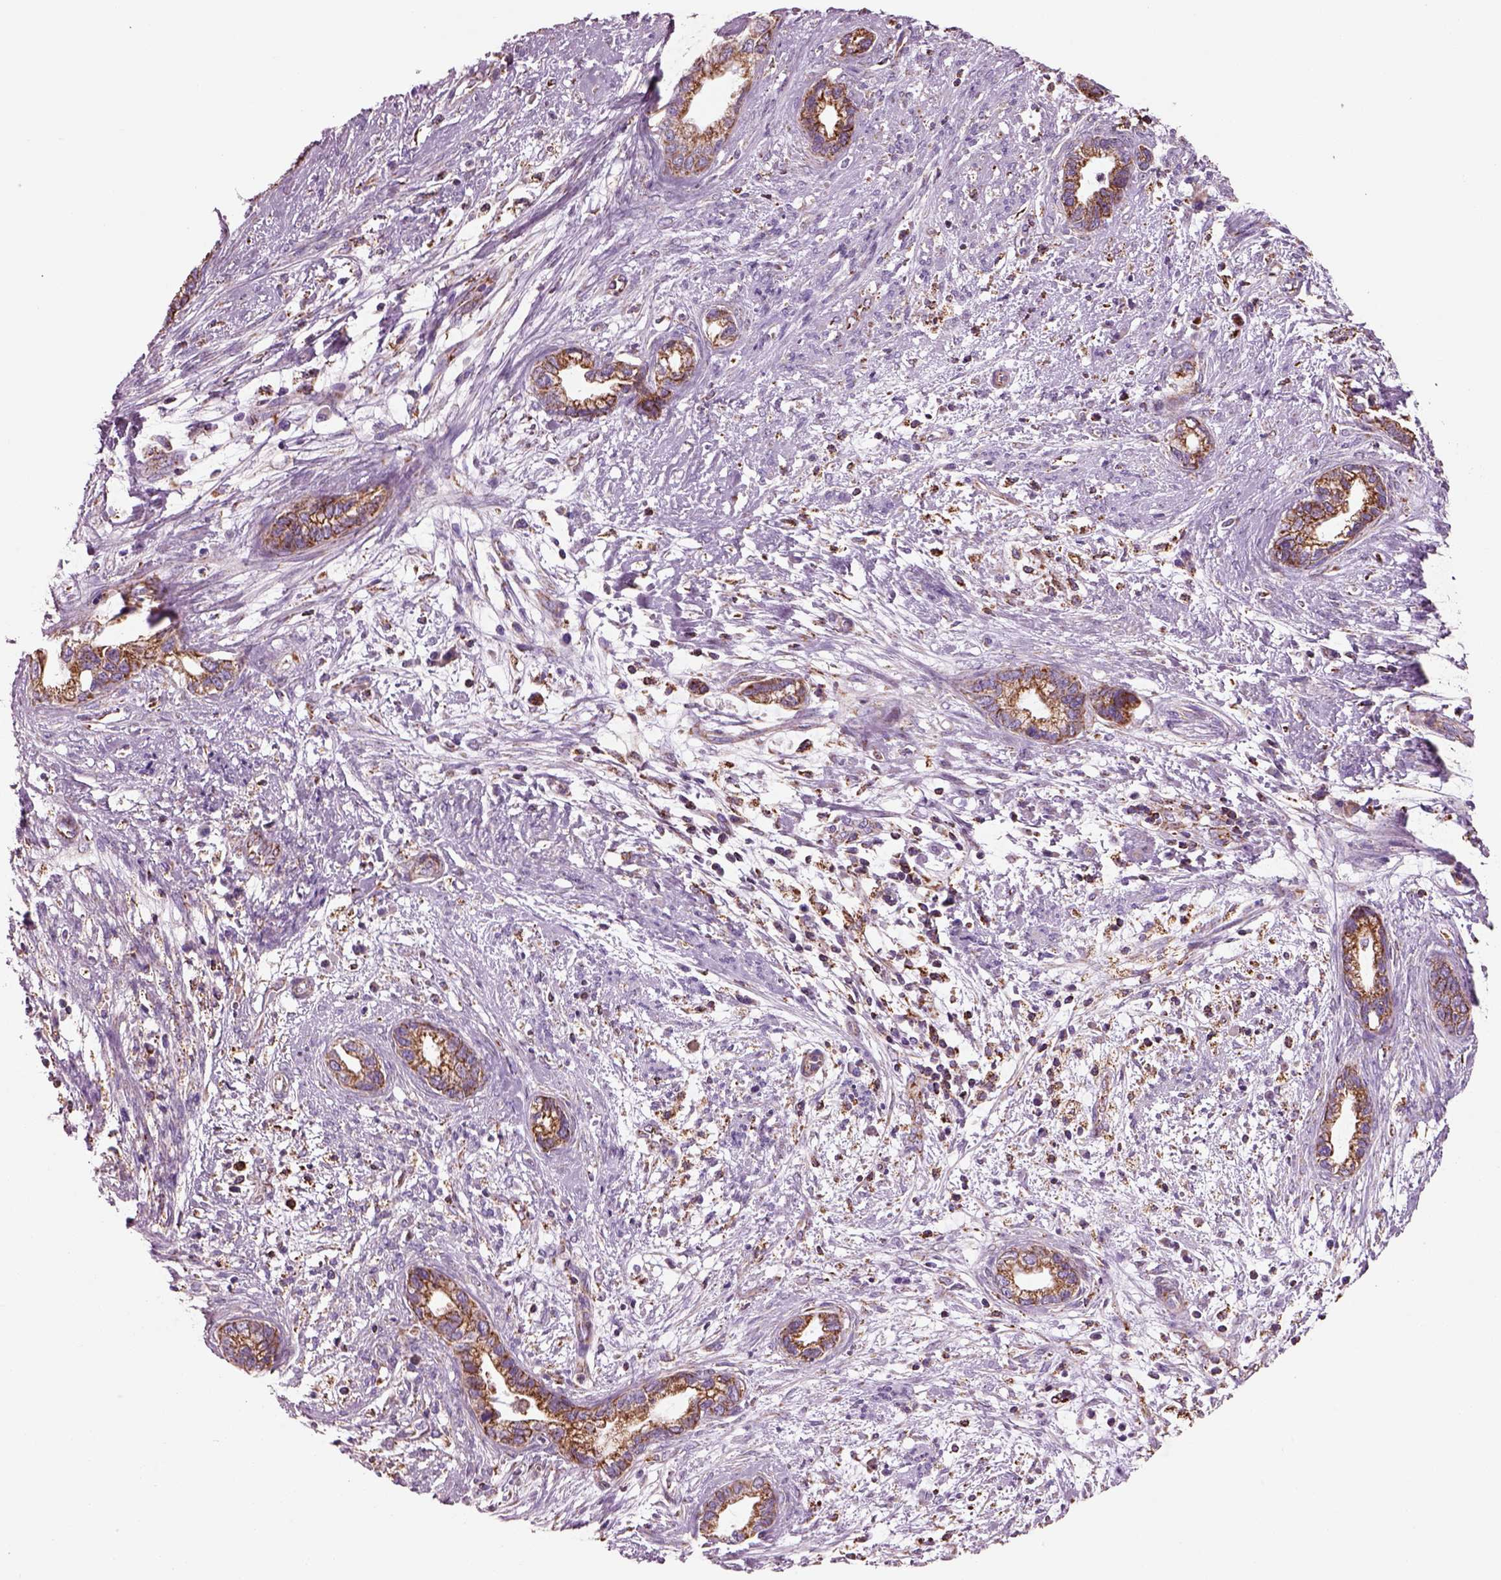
{"staining": {"intensity": "strong", "quantity": ">75%", "location": "cytoplasmic/membranous"}, "tissue": "cervical cancer", "cell_type": "Tumor cells", "image_type": "cancer", "snomed": [{"axis": "morphology", "description": "Adenocarcinoma, NOS"}, {"axis": "topography", "description": "Cervix"}], "caption": "Immunohistochemical staining of human adenocarcinoma (cervical) exhibits high levels of strong cytoplasmic/membranous protein expression in approximately >75% of tumor cells.", "gene": "SLC25A24", "patient": {"sex": "female", "age": 62}}